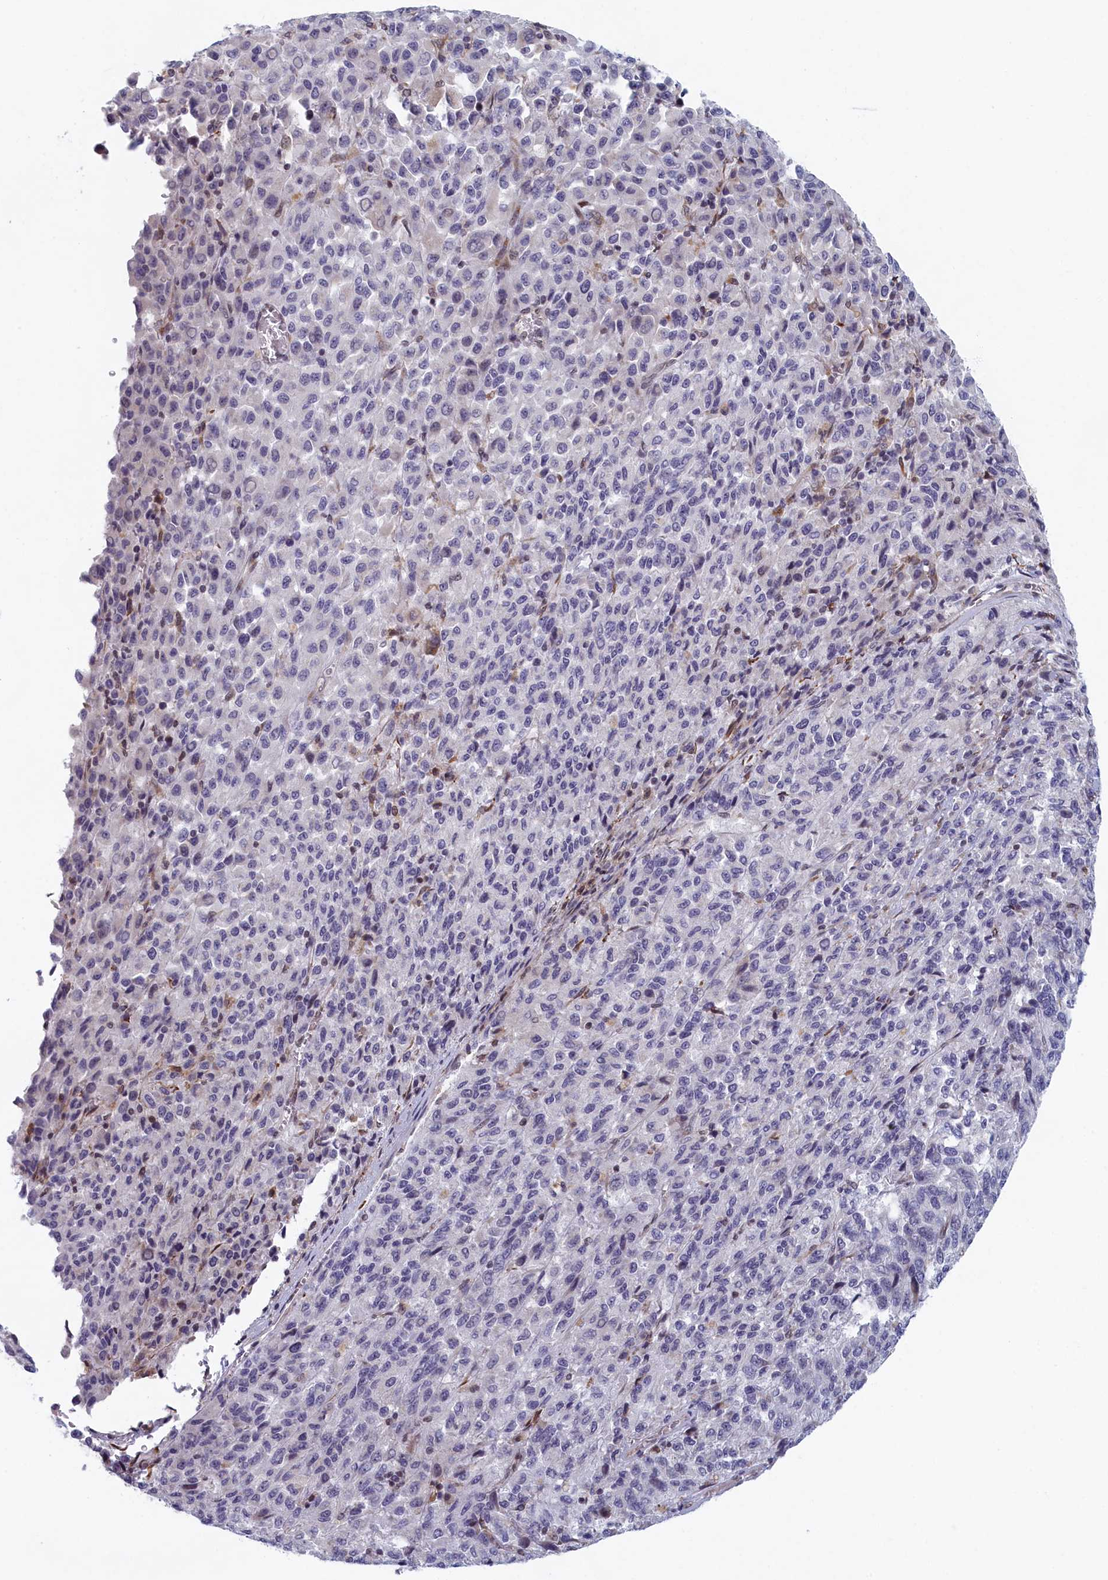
{"staining": {"intensity": "negative", "quantity": "none", "location": "none"}, "tissue": "melanoma", "cell_type": "Tumor cells", "image_type": "cancer", "snomed": [{"axis": "morphology", "description": "Malignant melanoma, Metastatic site"}, {"axis": "topography", "description": "Lung"}], "caption": "IHC of human malignant melanoma (metastatic site) shows no expression in tumor cells.", "gene": "DNAJC17", "patient": {"sex": "male", "age": 64}}